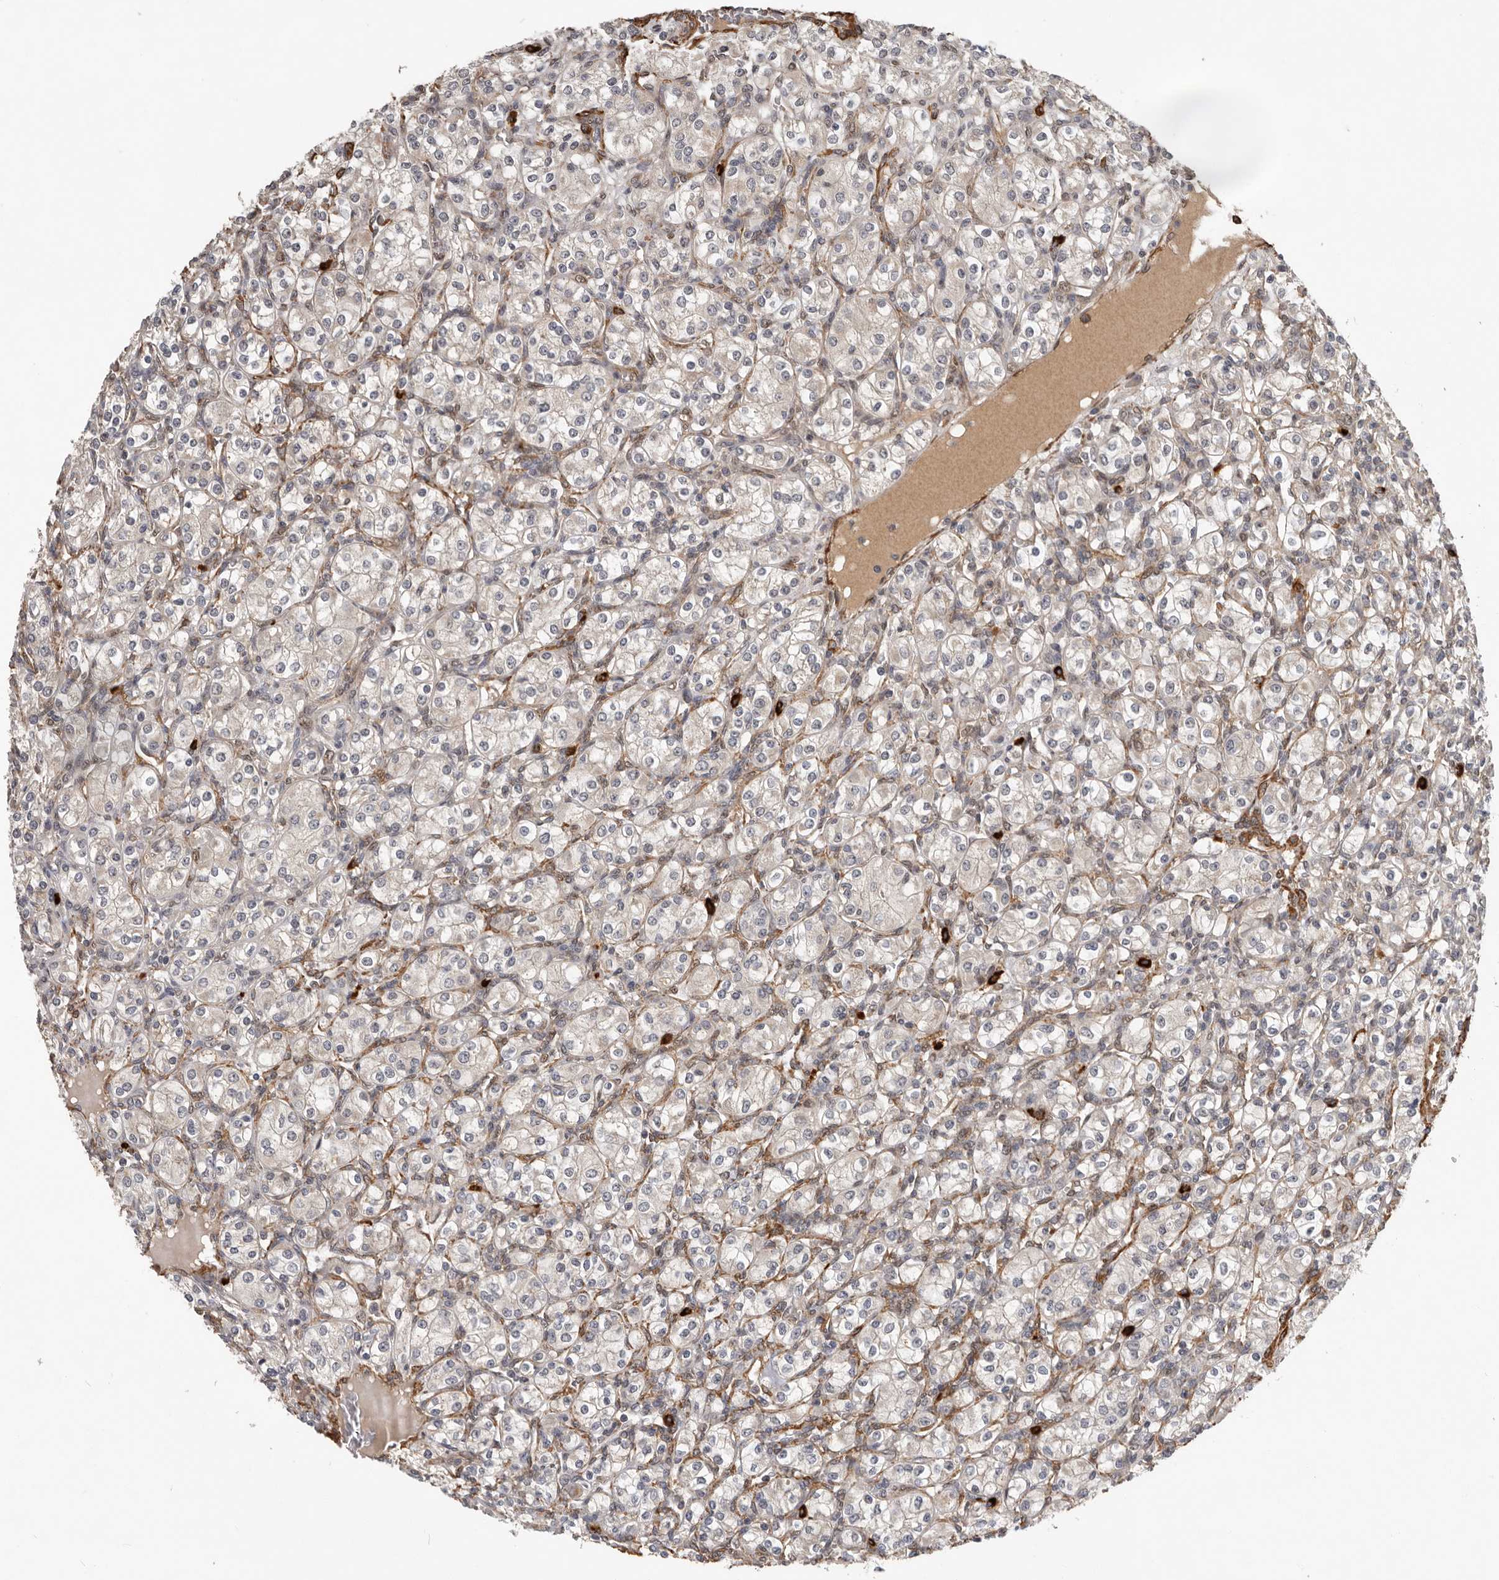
{"staining": {"intensity": "negative", "quantity": "none", "location": "none"}, "tissue": "renal cancer", "cell_type": "Tumor cells", "image_type": "cancer", "snomed": [{"axis": "morphology", "description": "Adenocarcinoma, NOS"}, {"axis": "topography", "description": "Kidney"}], "caption": "Renal cancer (adenocarcinoma) stained for a protein using IHC displays no staining tumor cells.", "gene": "RNF157", "patient": {"sex": "male", "age": 77}}